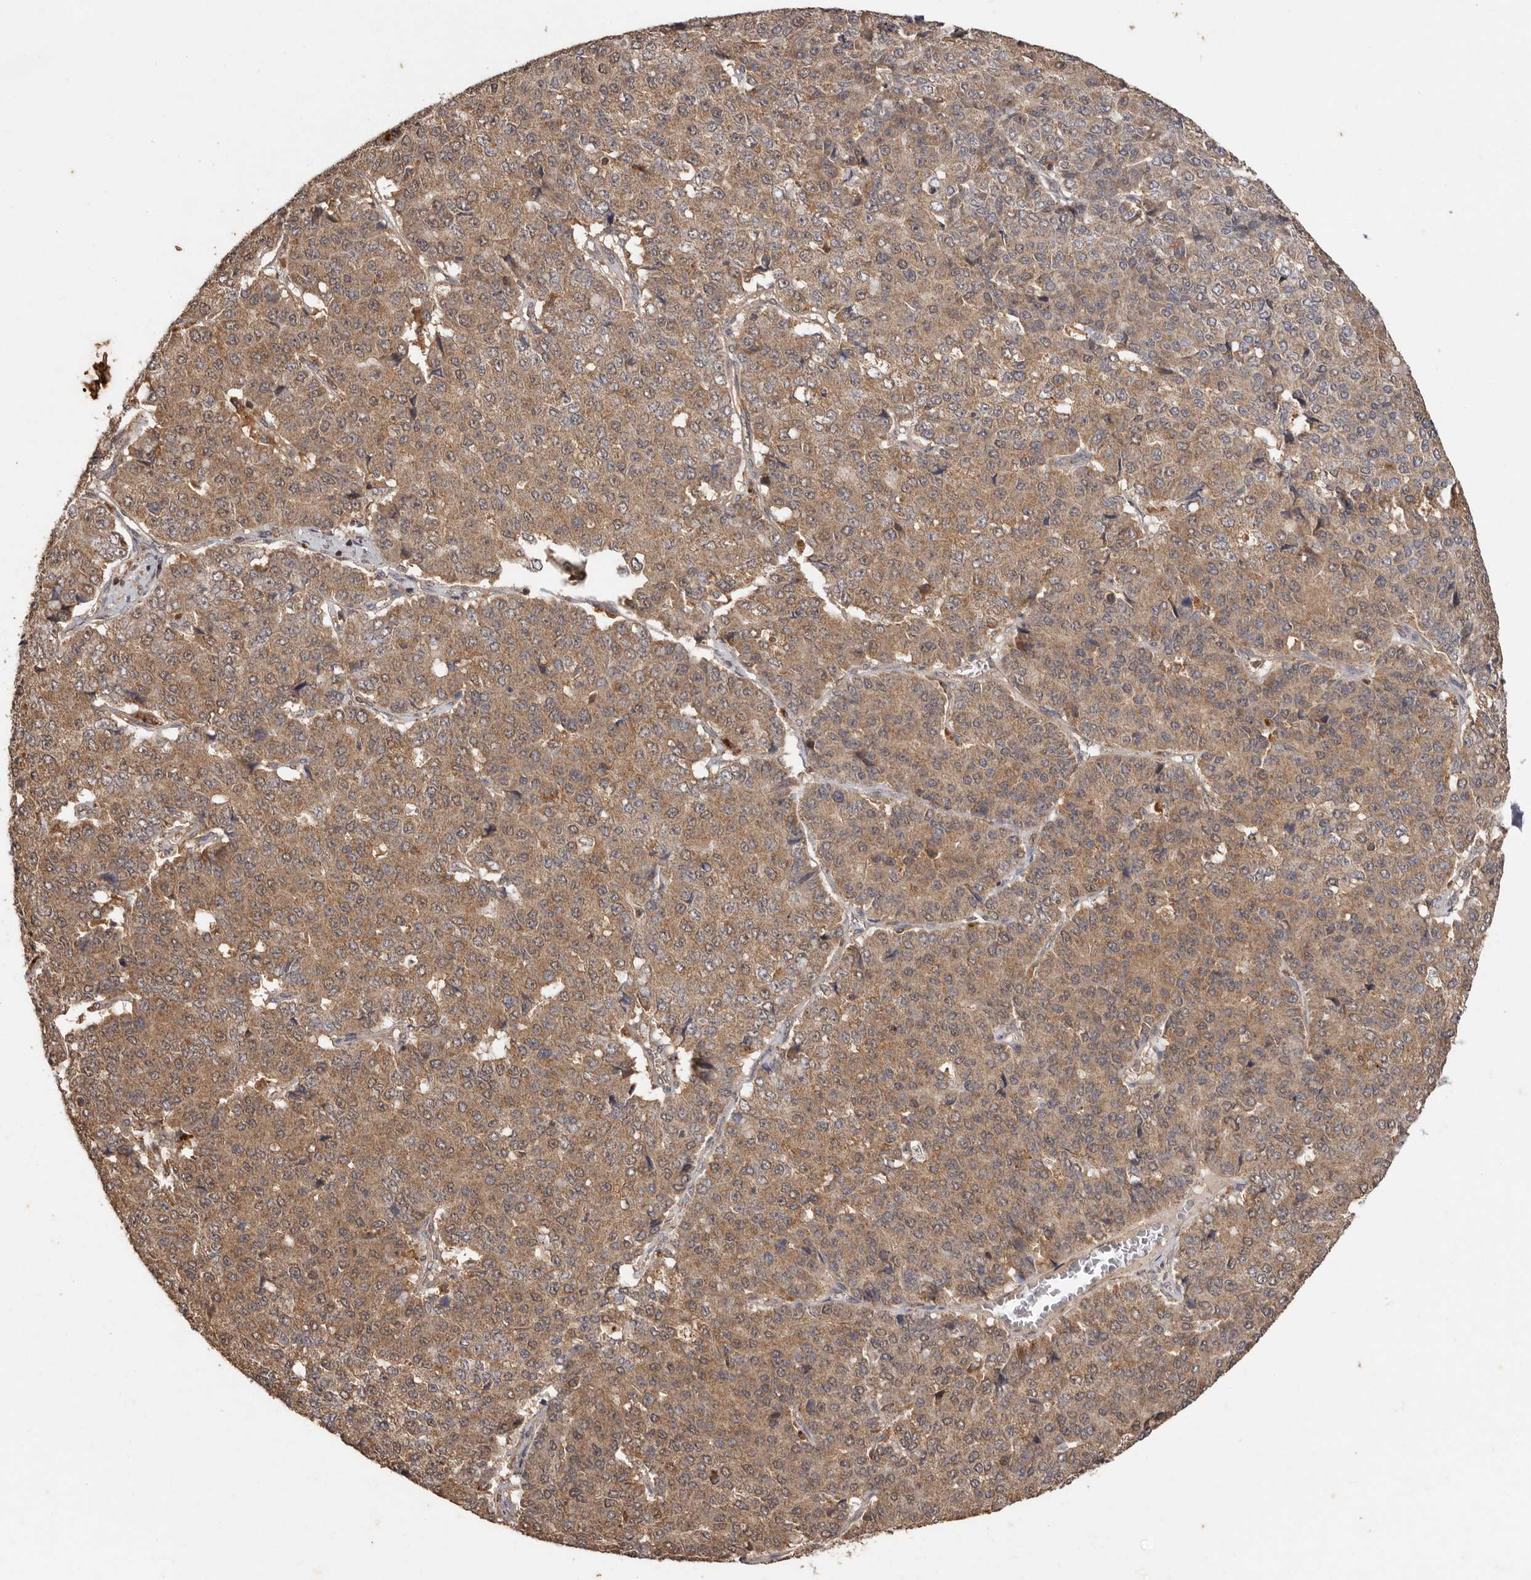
{"staining": {"intensity": "moderate", "quantity": ">75%", "location": "cytoplasmic/membranous"}, "tissue": "pancreatic cancer", "cell_type": "Tumor cells", "image_type": "cancer", "snomed": [{"axis": "morphology", "description": "Adenocarcinoma, NOS"}, {"axis": "topography", "description": "Pancreas"}], "caption": "Protein expression analysis of adenocarcinoma (pancreatic) reveals moderate cytoplasmic/membranous expression in about >75% of tumor cells.", "gene": "RWDD1", "patient": {"sex": "male", "age": 50}}